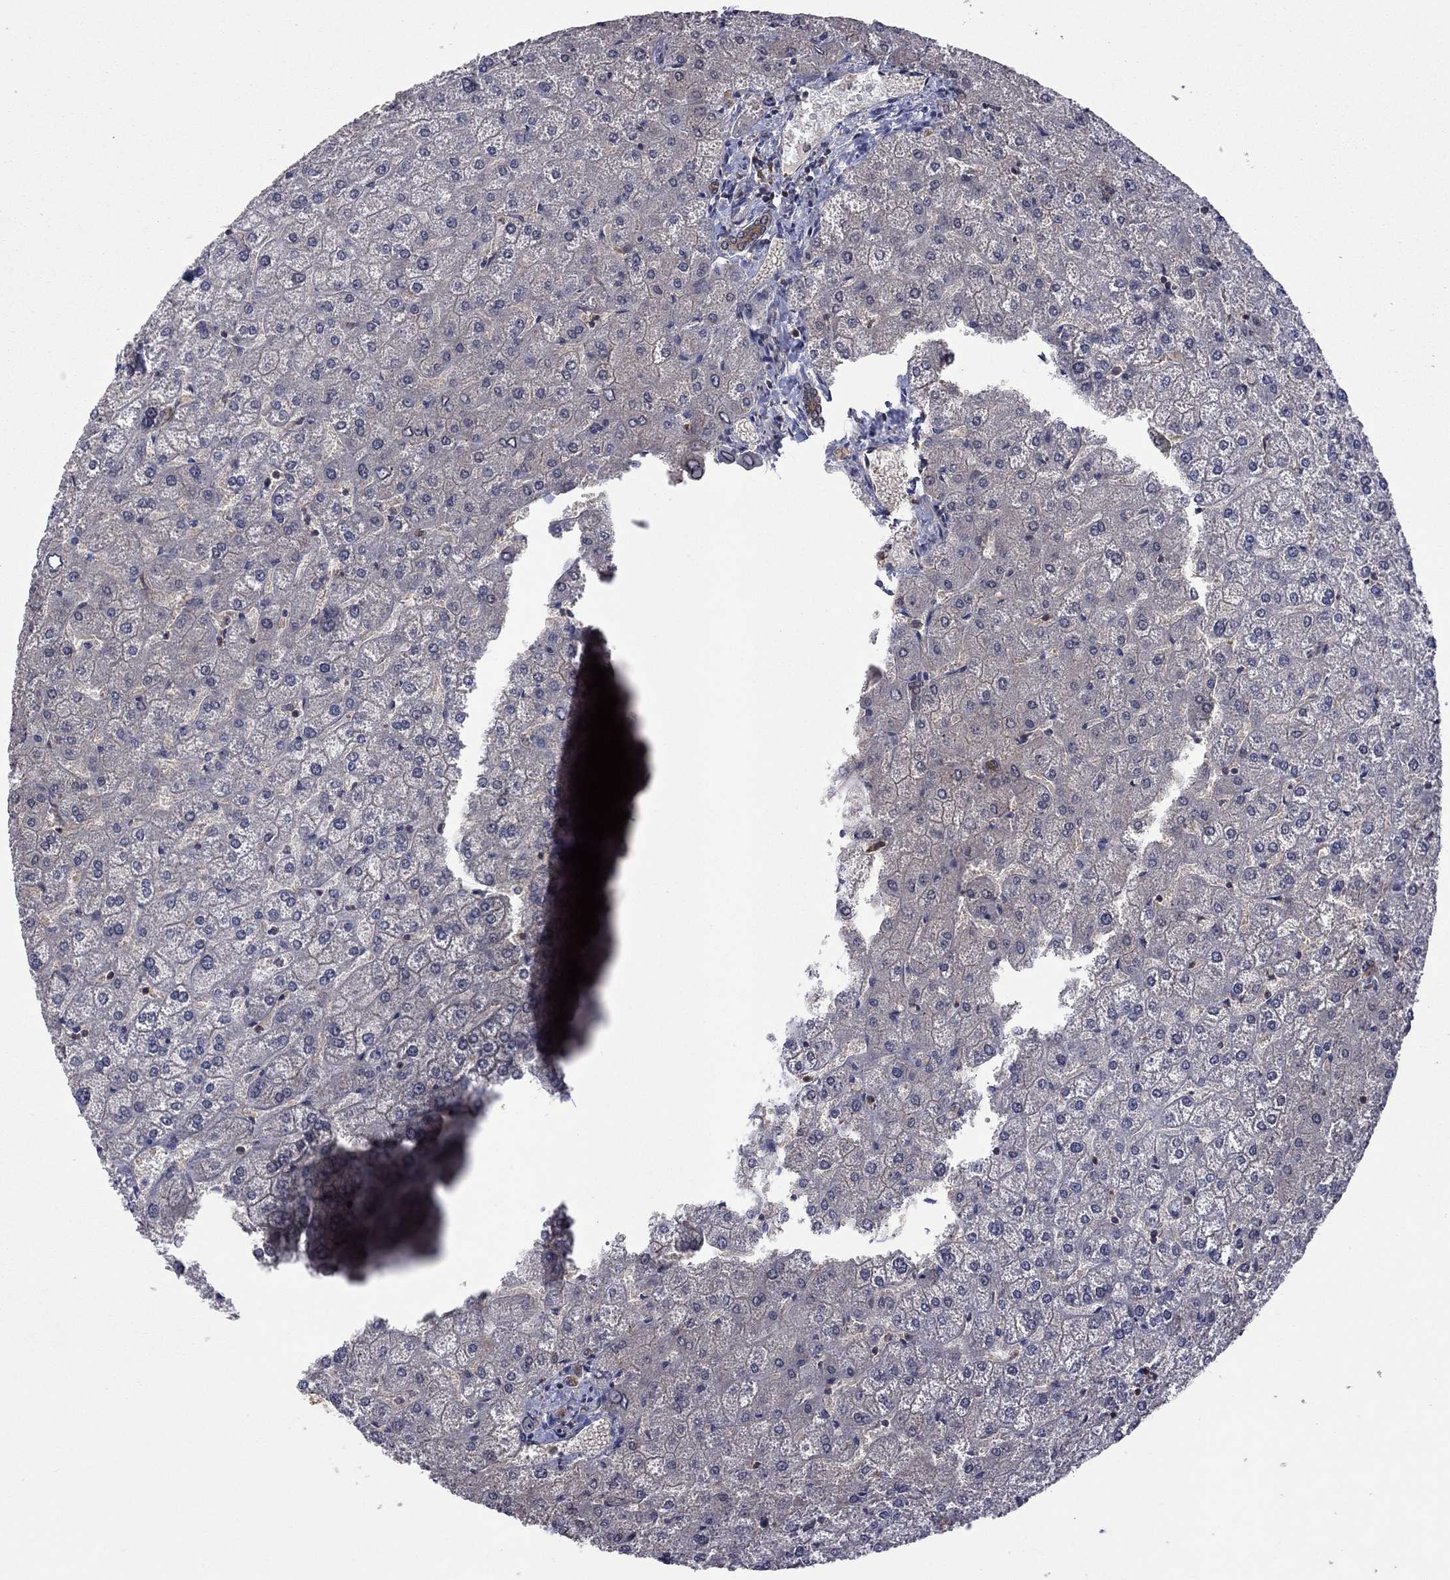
{"staining": {"intensity": "moderate", "quantity": ">75%", "location": "cytoplasmic/membranous"}, "tissue": "liver", "cell_type": "Cholangiocytes", "image_type": "normal", "snomed": [{"axis": "morphology", "description": "Normal tissue, NOS"}, {"axis": "topography", "description": "Liver"}], "caption": "Moderate cytoplasmic/membranous protein positivity is seen in about >75% of cholangiocytes in liver. (IHC, brightfield microscopy, high magnification).", "gene": "IAH1", "patient": {"sex": "female", "age": 32}}